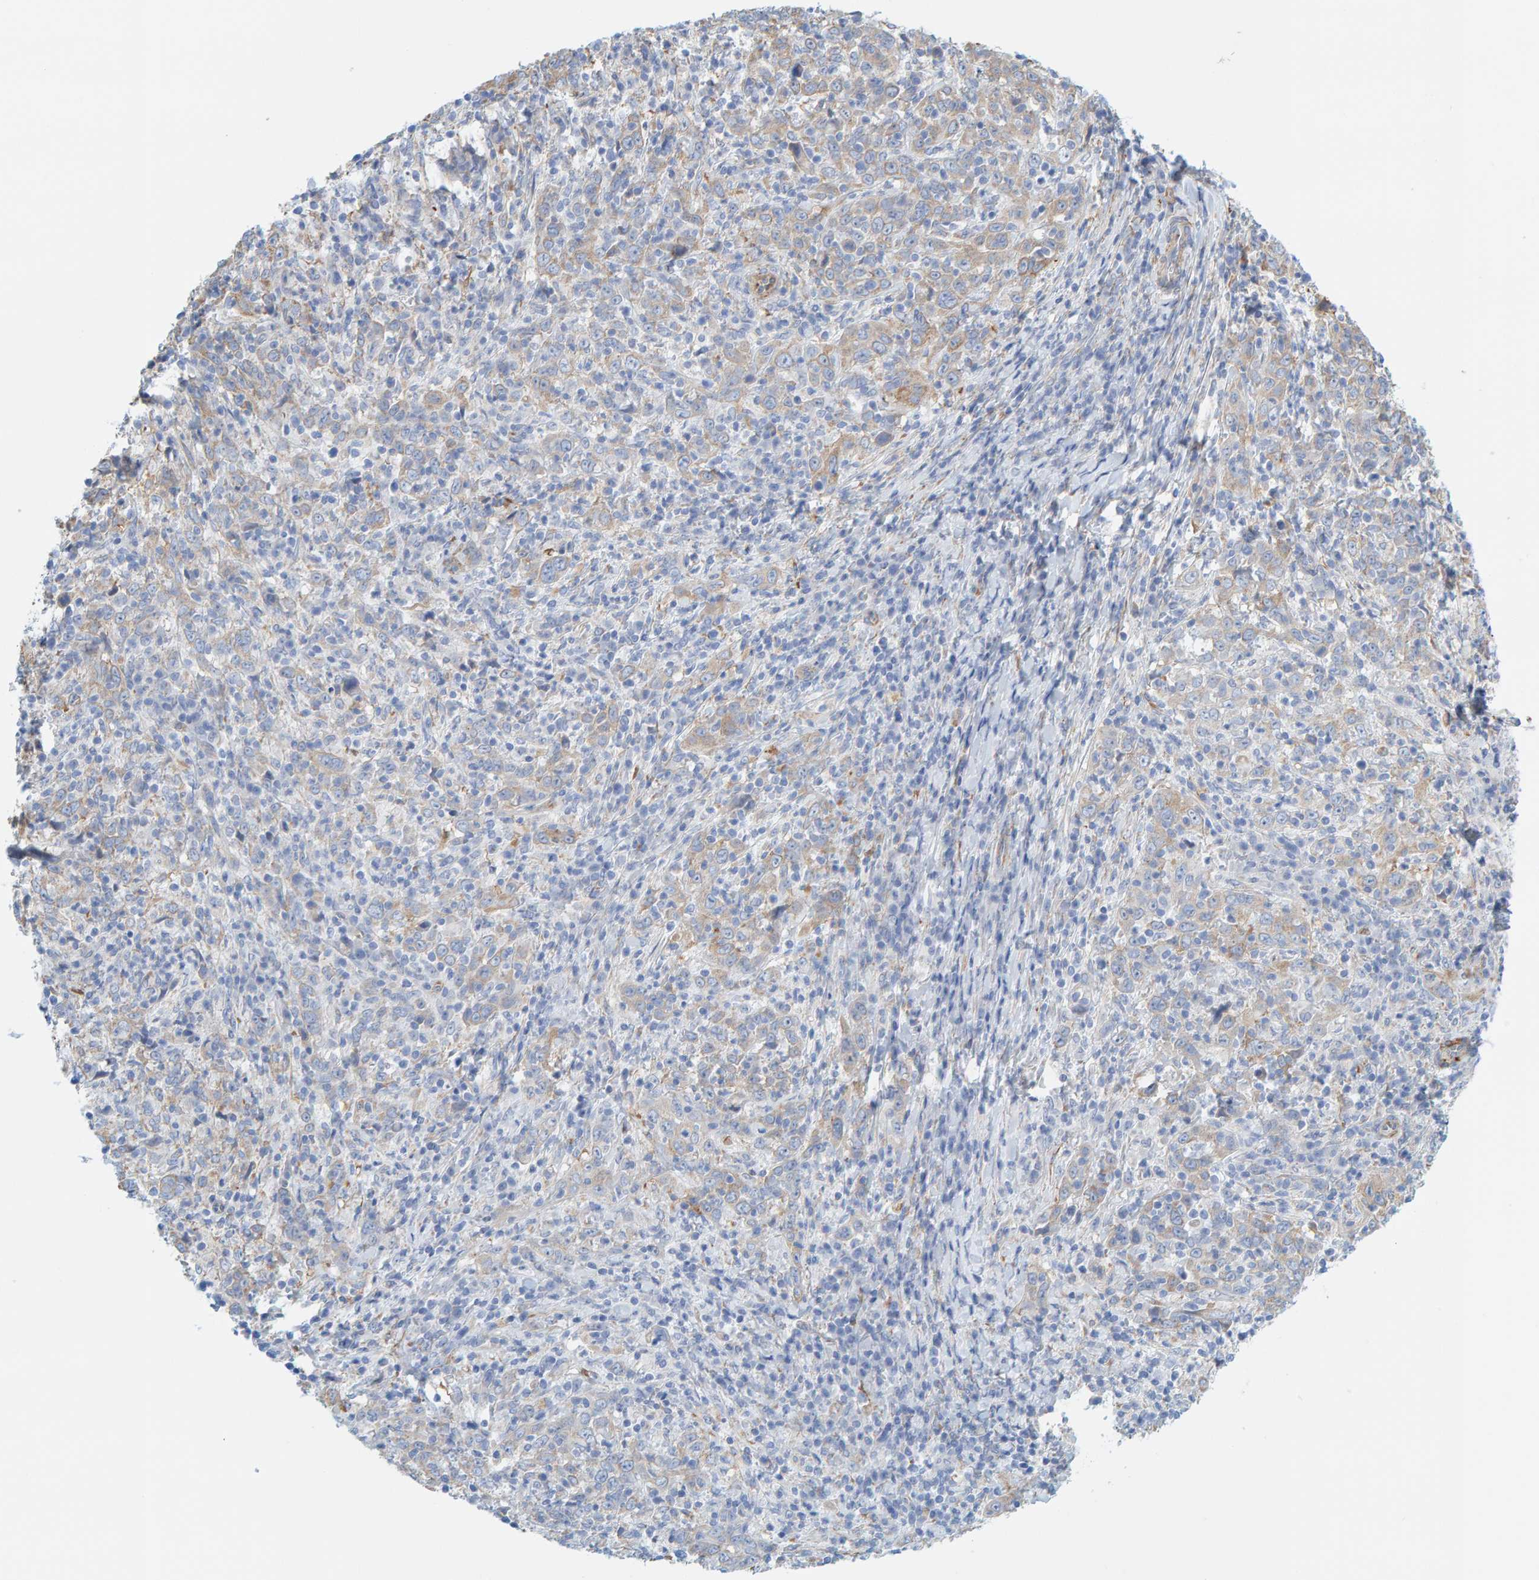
{"staining": {"intensity": "weak", "quantity": ">75%", "location": "cytoplasmic/membranous"}, "tissue": "cervical cancer", "cell_type": "Tumor cells", "image_type": "cancer", "snomed": [{"axis": "morphology", "description": "Squamous cell carcinoma, NOS"}, {"axis": "topography", "description": "Cervix"}], "caption": "Immunohistochemistry of cervical squamous cell carcinoma shows low levels of weak cytoplasmic/membranous staining in approximately >75% of tumor cells. (DAB IHC, brown staining for protein, blue staining for nuclei).", "gene": "MAP1B", "patient": {"sex": "female", "age": 46}}